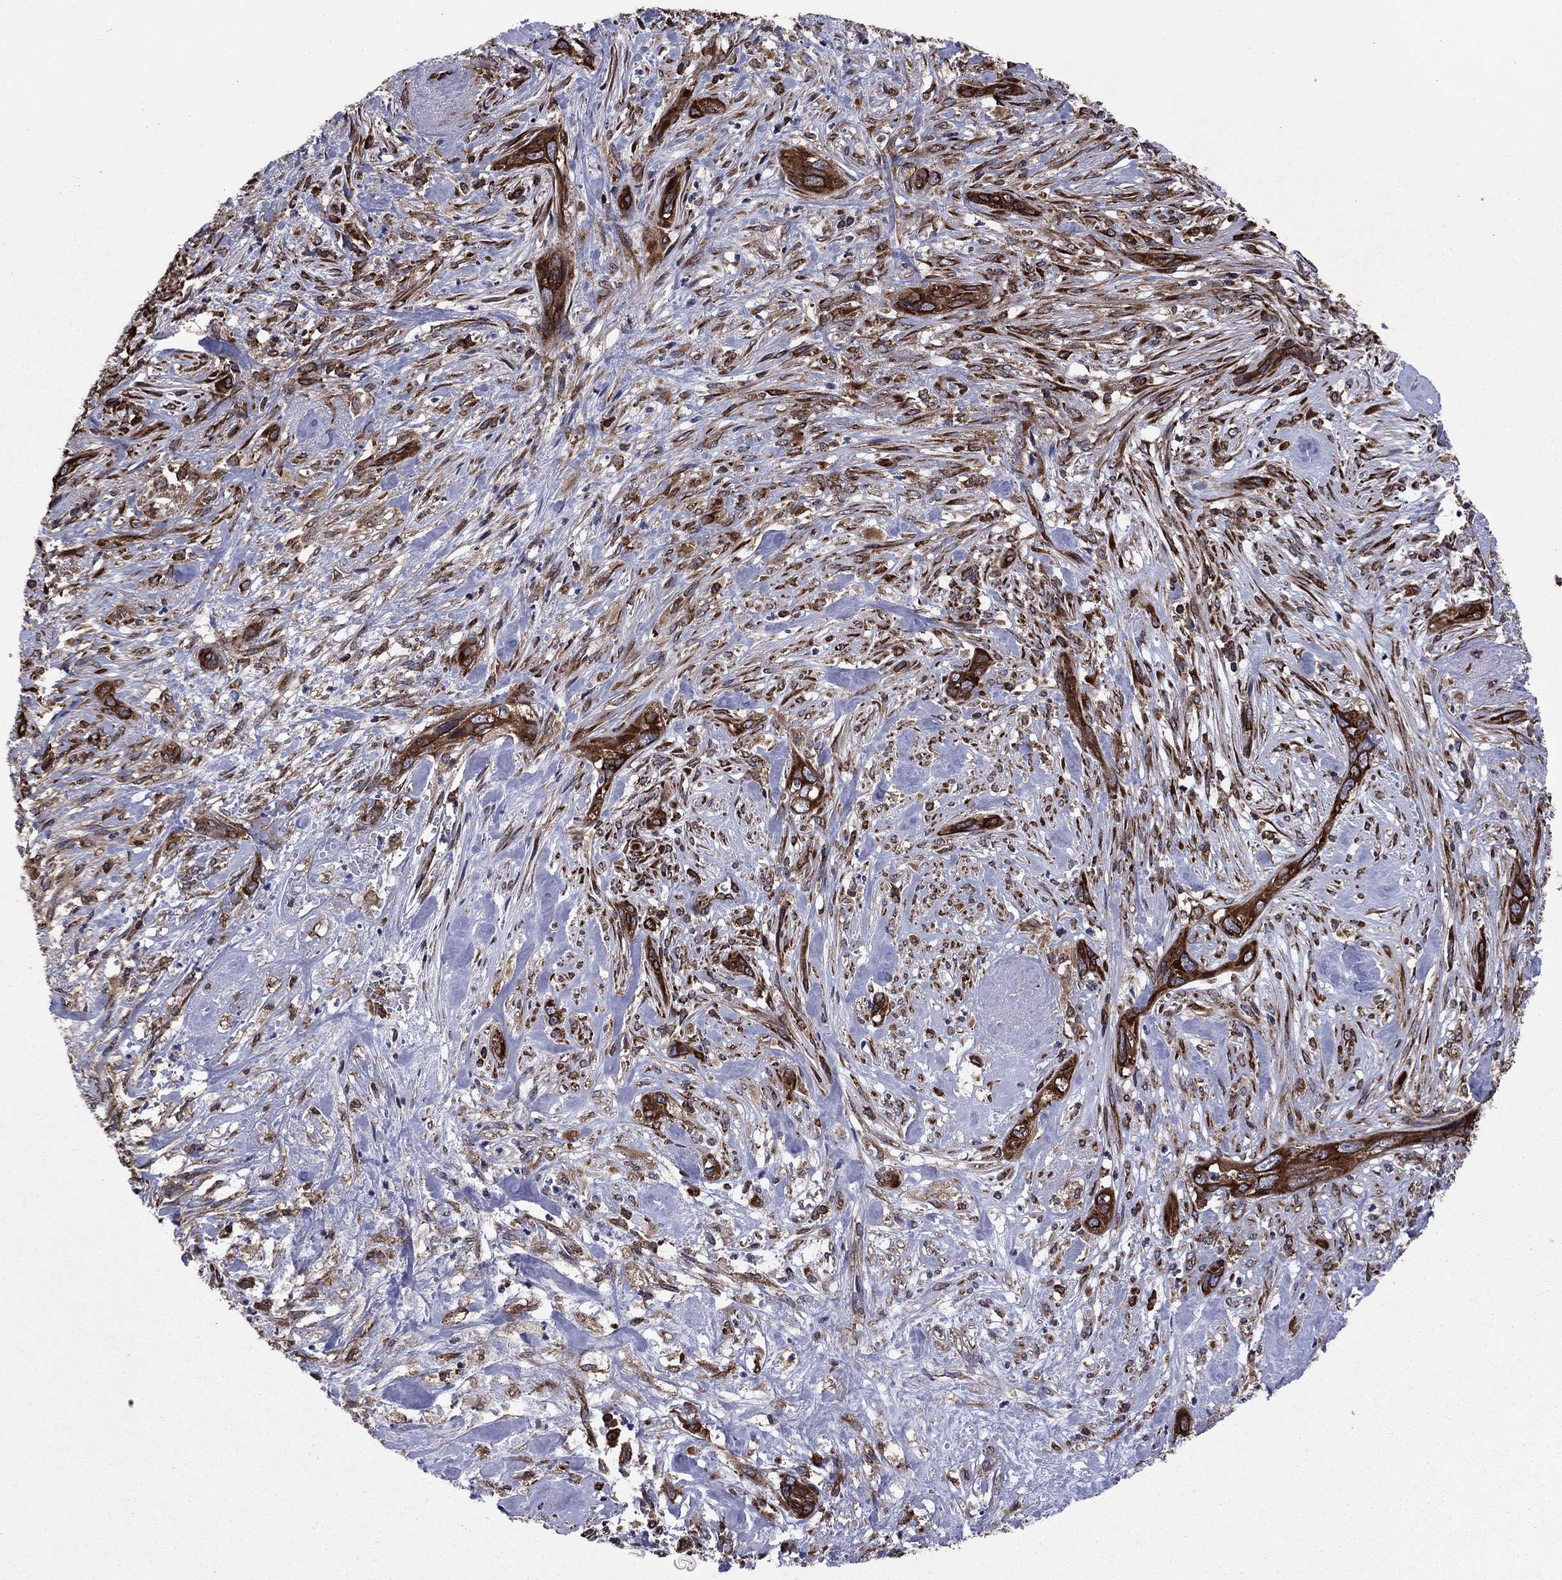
{"staining": {"intensity": "strong", "quantity": ">75%", "location": "cytoplasmic/membranous"}, "tissue": "cervical cancer", "cell_type": "Tumor cells", "image_type": "cancer", "snomed": [{"axis": "morphology", "description": "Squamous cell carcinoma, NOS"}, {"axis": "topography", "description": "Cervix"}], "caption": "Protein positivity by immunohistochemistry (IHC) demonstrates strong cytoplasmic/membranous positivity in about >75% of tumor cells in cervical cancer.", "gene": "YBX1", "patient": {"sex": "female", "age": 57}}